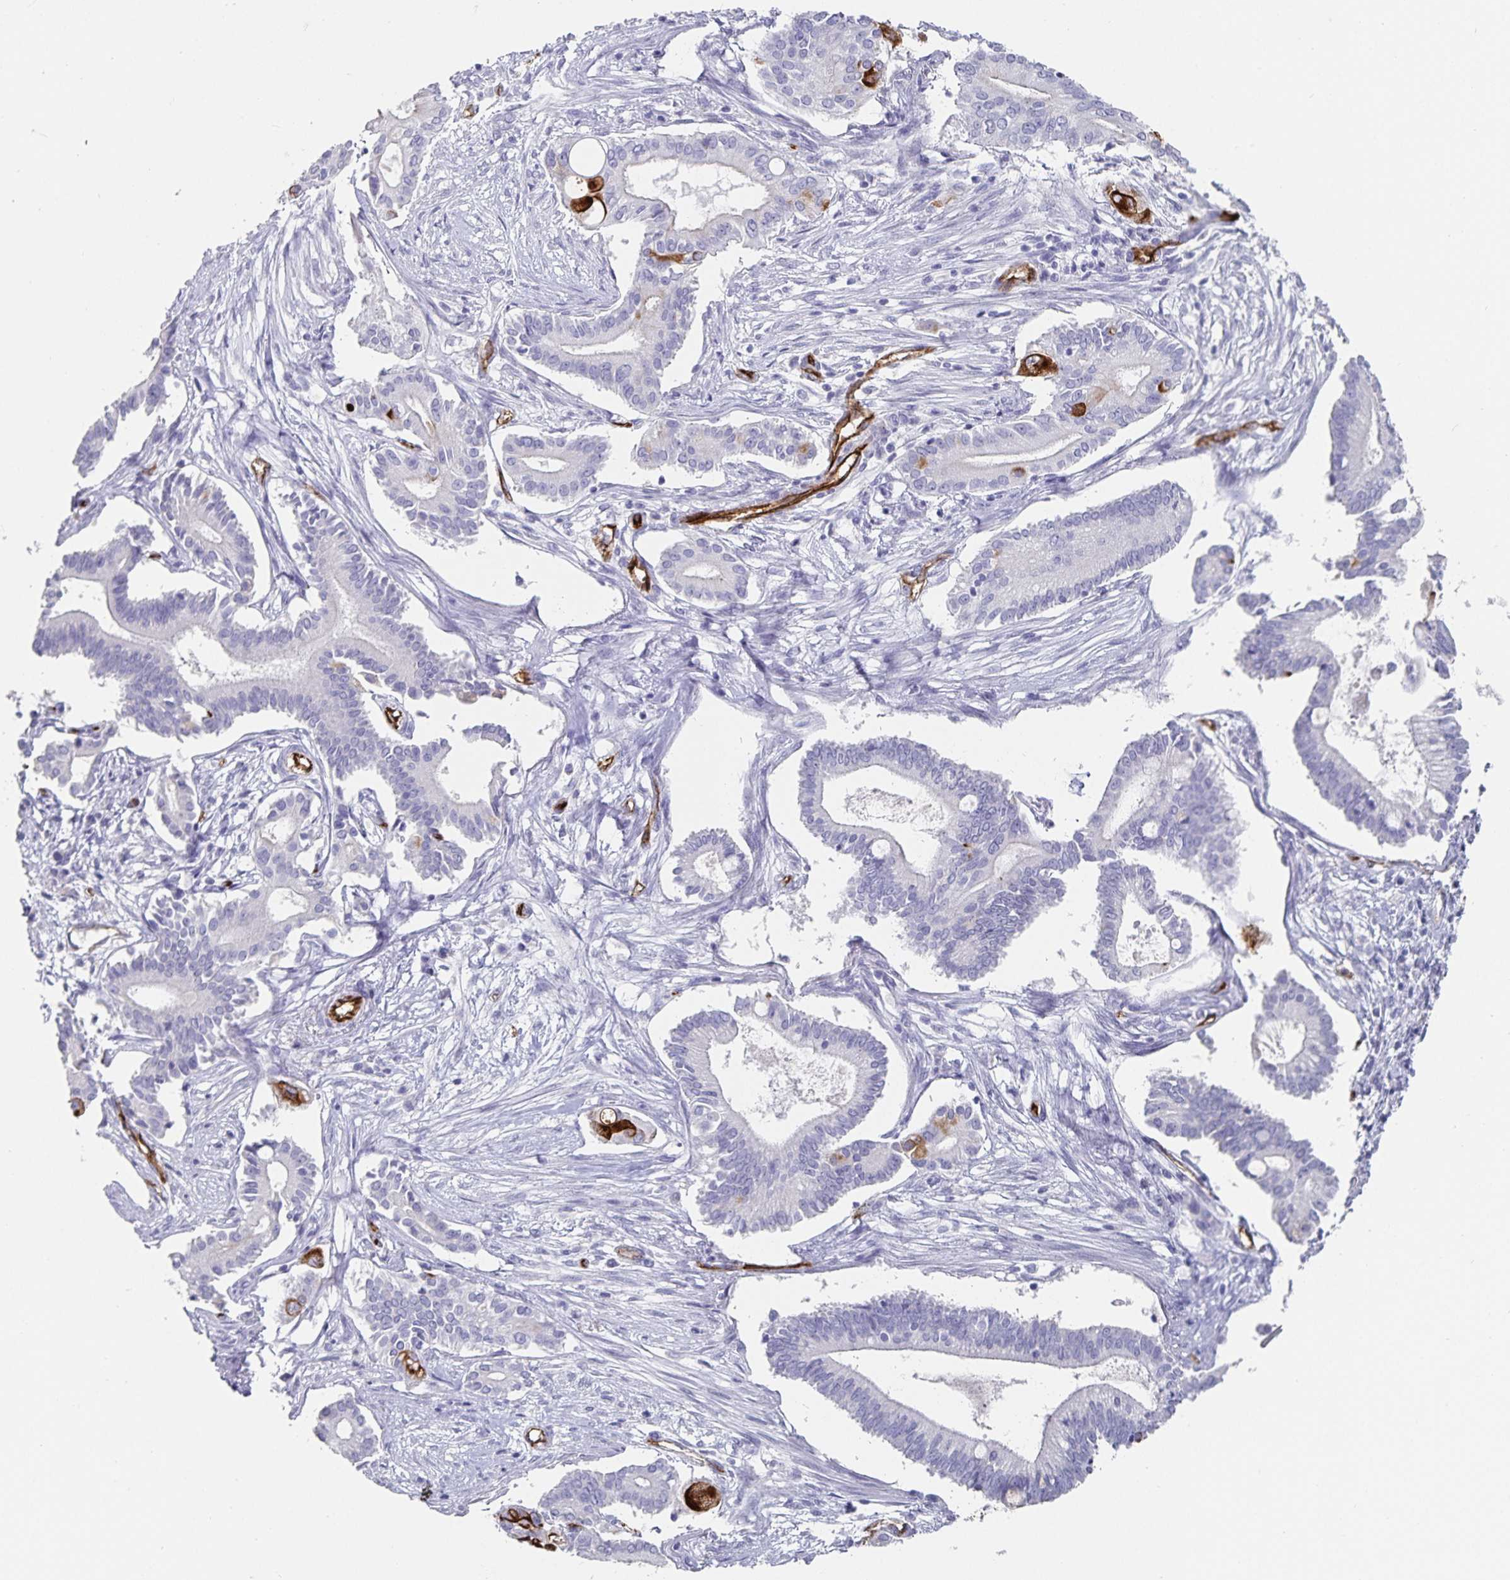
{"staining": {"intensity": "strong", "quantity": "<25%", "location": "cytoplasmic/membranous"}, "tissue": "pancreatic cancer", "cell_type": "Tumor cells", "image_type": "cancer", "snomed": [{"axis": "morphology", "description": "Adenocarcinoma, NOS"}, {"axis": "topography", "description": "Pancreas"}], "caption": "DAB (3,3'-diaminobenzidine) immunohistochemical staining of pancreatic adenocarcinoma displays strong cytoplasmic/membranous protein positivity in approximately <25% of tumor cells.", "gene": "PODXL", "patient": {"sex": "female", "age": 68}}